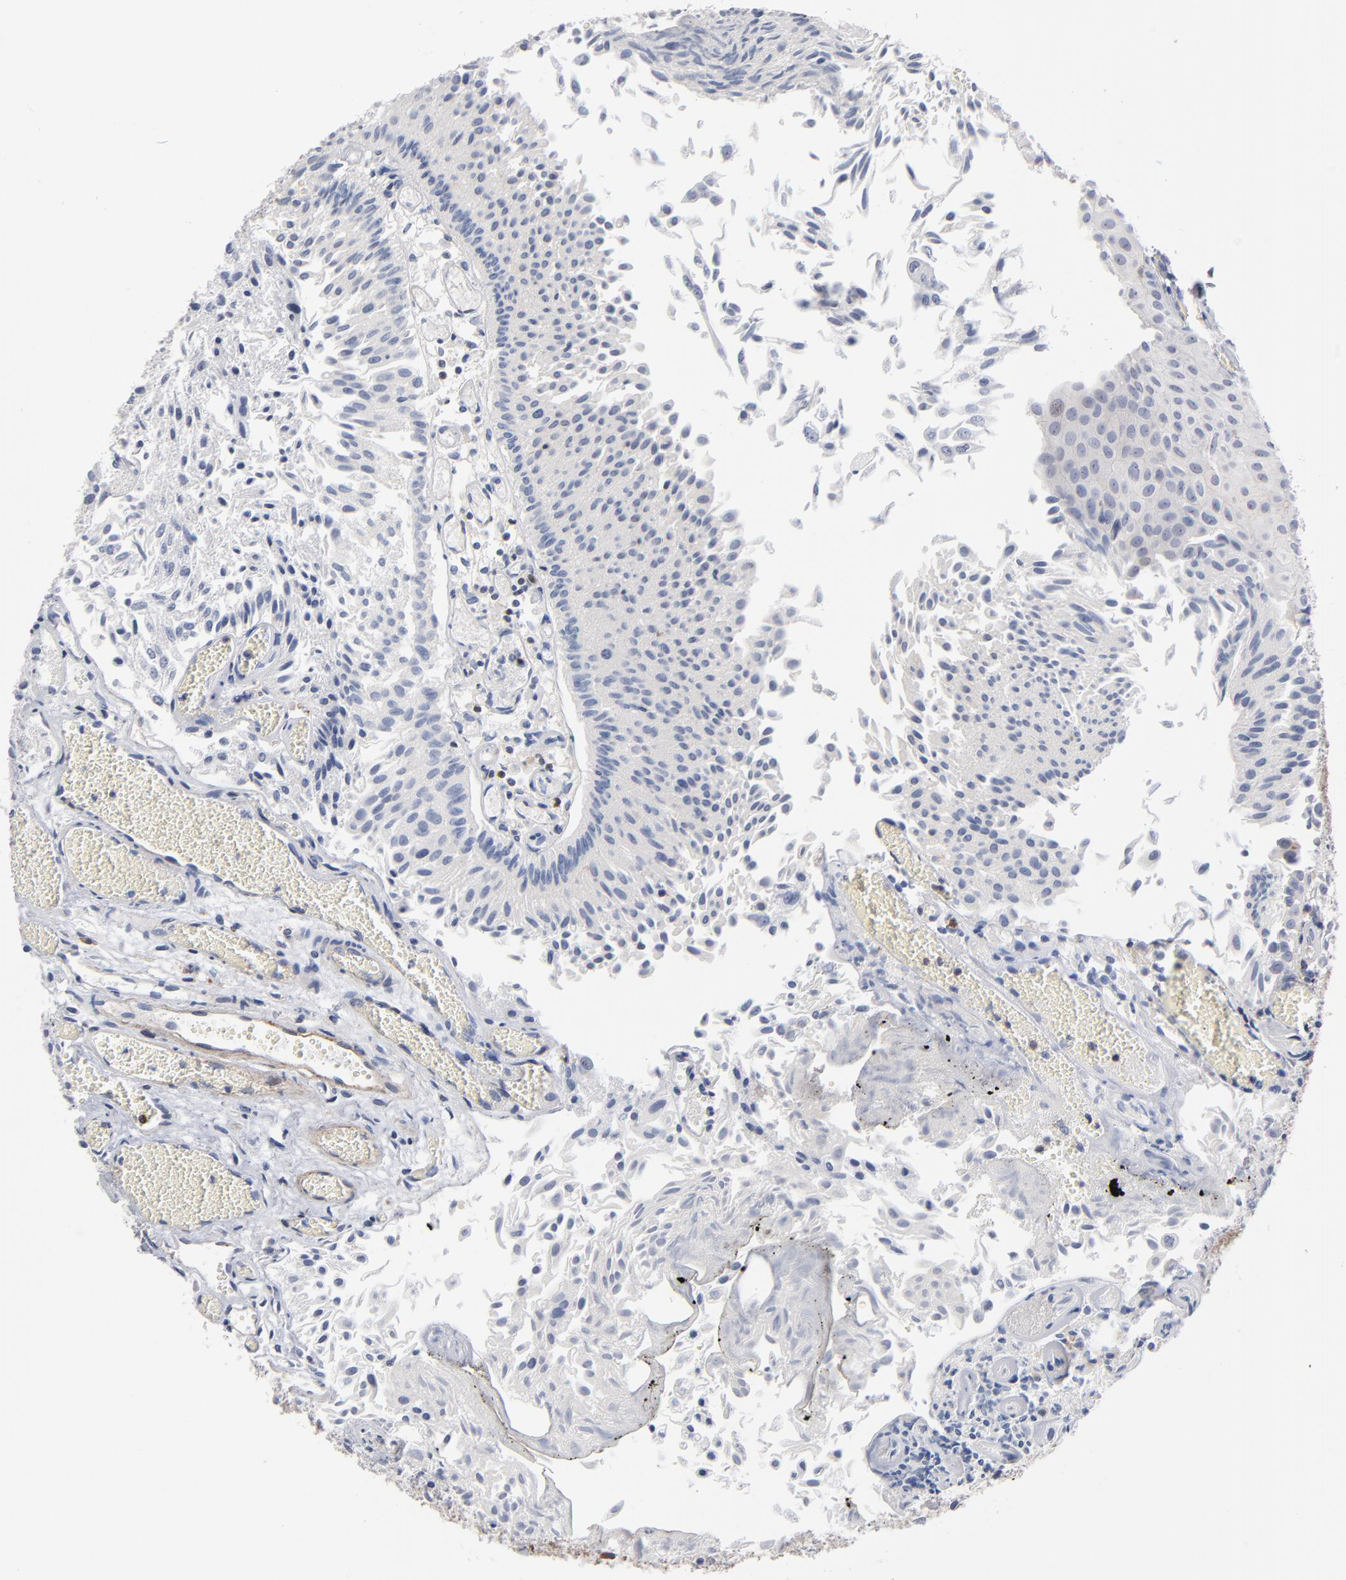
{"staining": {"intensity": "negative", "quantity": "none", "location": "none"}, "tissue": "urothelial cancer", "cell_type": "Tumor cells", "image_type": "cancer", "snomed": [{"axis": "morphology", "description": "Urothelial carcinoma, Low grade"}, {"axis": "topography", "description": "Urinary bladder"}], "caption": "Immunohistochemistry (IHC) of human urothelial cancer demonstrates no positivity in tumor cells. (Brightfield microscopy of DAB immunohistochemistry (IHC) at high magnification).", "gene": "PDLIM2", "patient": {"sex": "male", "age": 86}}